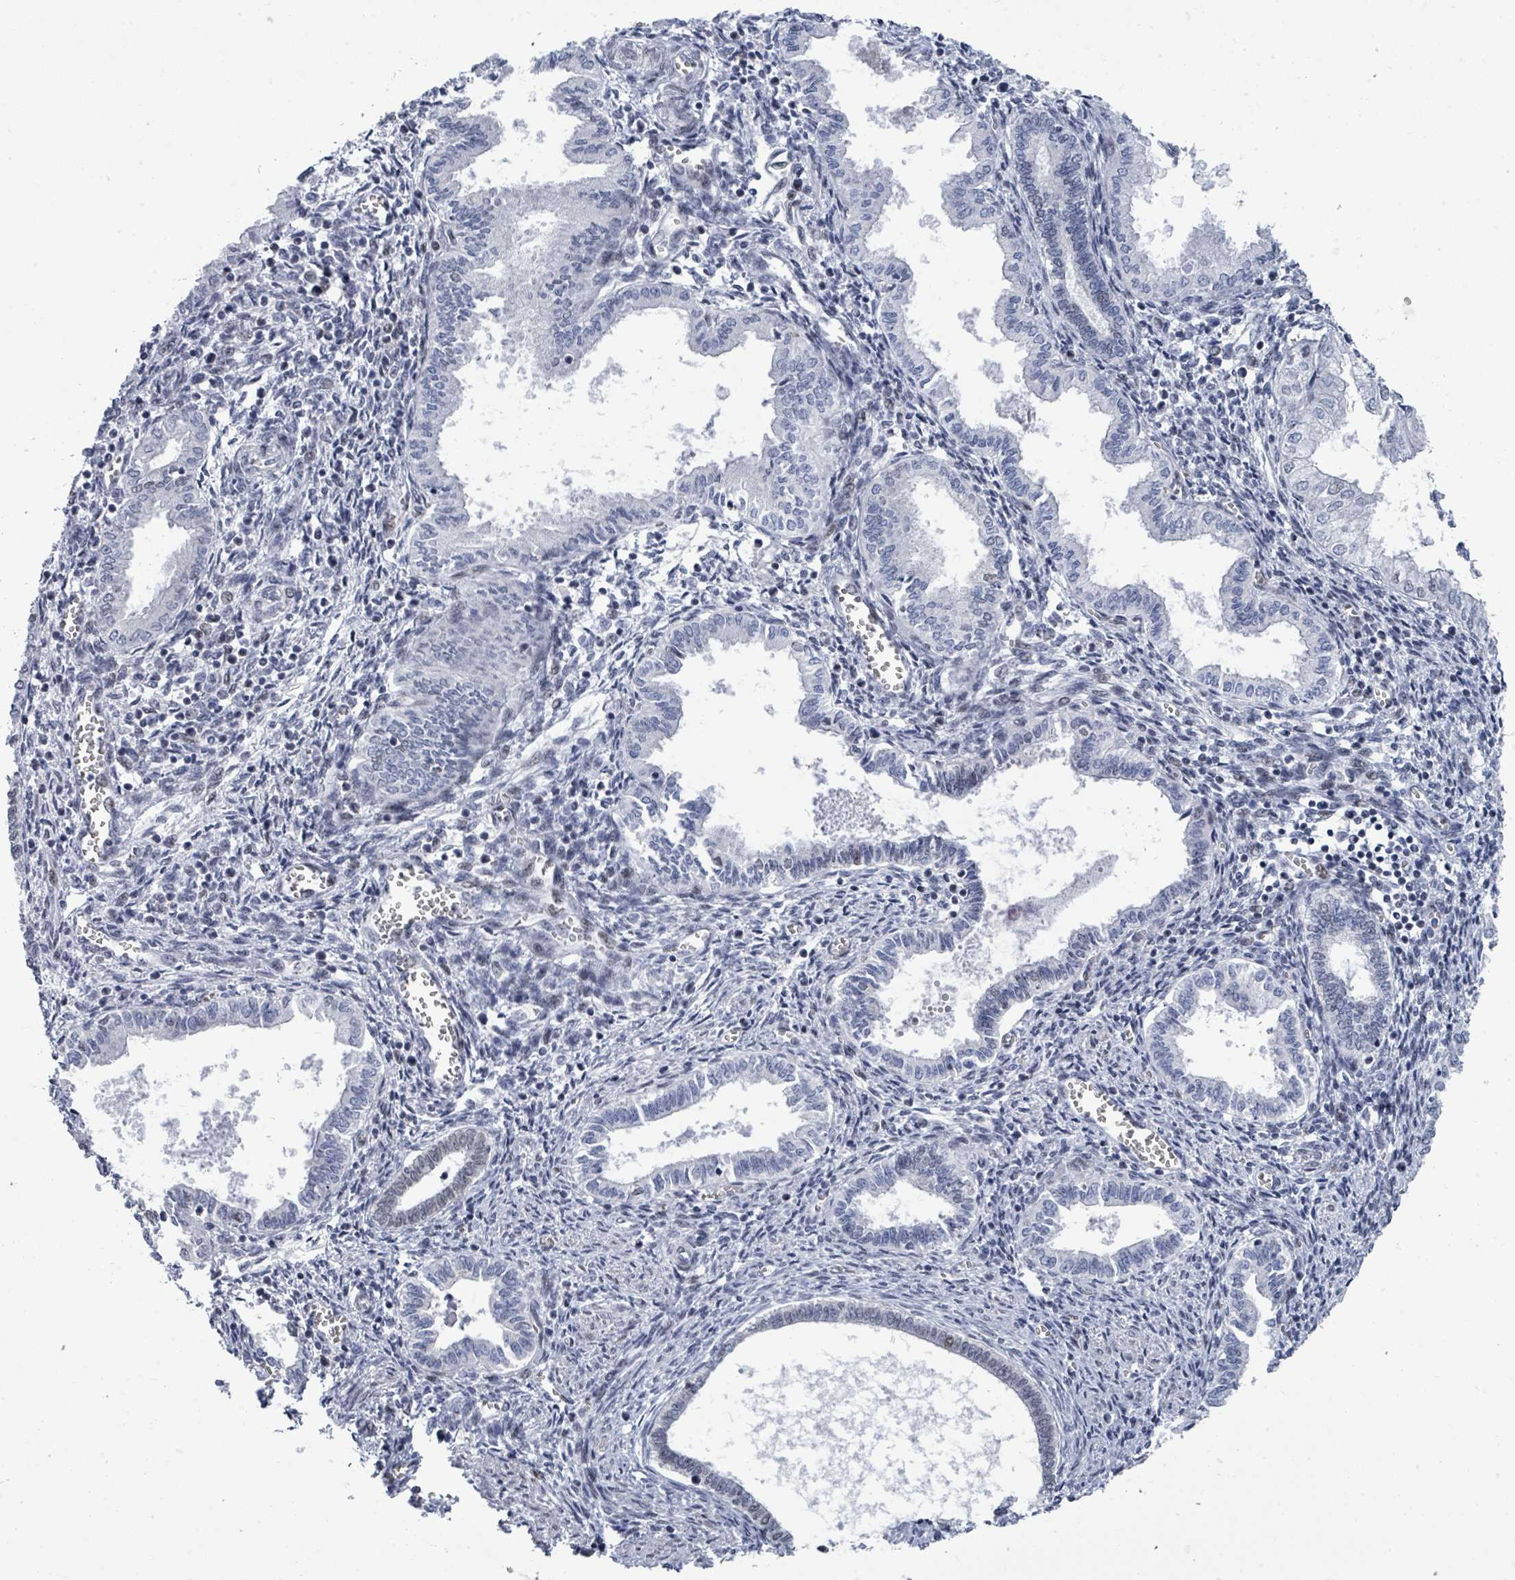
{"staining": {"intensity": "weak", "quantity": "25%-75%", "location": "nuclear"}, "tissue": "endometrium", "cell_type": "Cells in endometrial stroma", "image_type": "normal", "snomed": [{"axis": "morphology", "description": "Normal tissue, NOS"}, {"axis": "topography", "description": "Endometrium"}], "caption": "Protein analysis of normal endometrium demonstrates weak nuclear positivity in about 25%-75% of cells in endometrial stroma. (Stains: DAB in brown, nuclei in blue, Microscopy: brightfield microscopy at high magnification).", "gene": "CT45A10", "patient": {"sex": "female", "age": 37}}